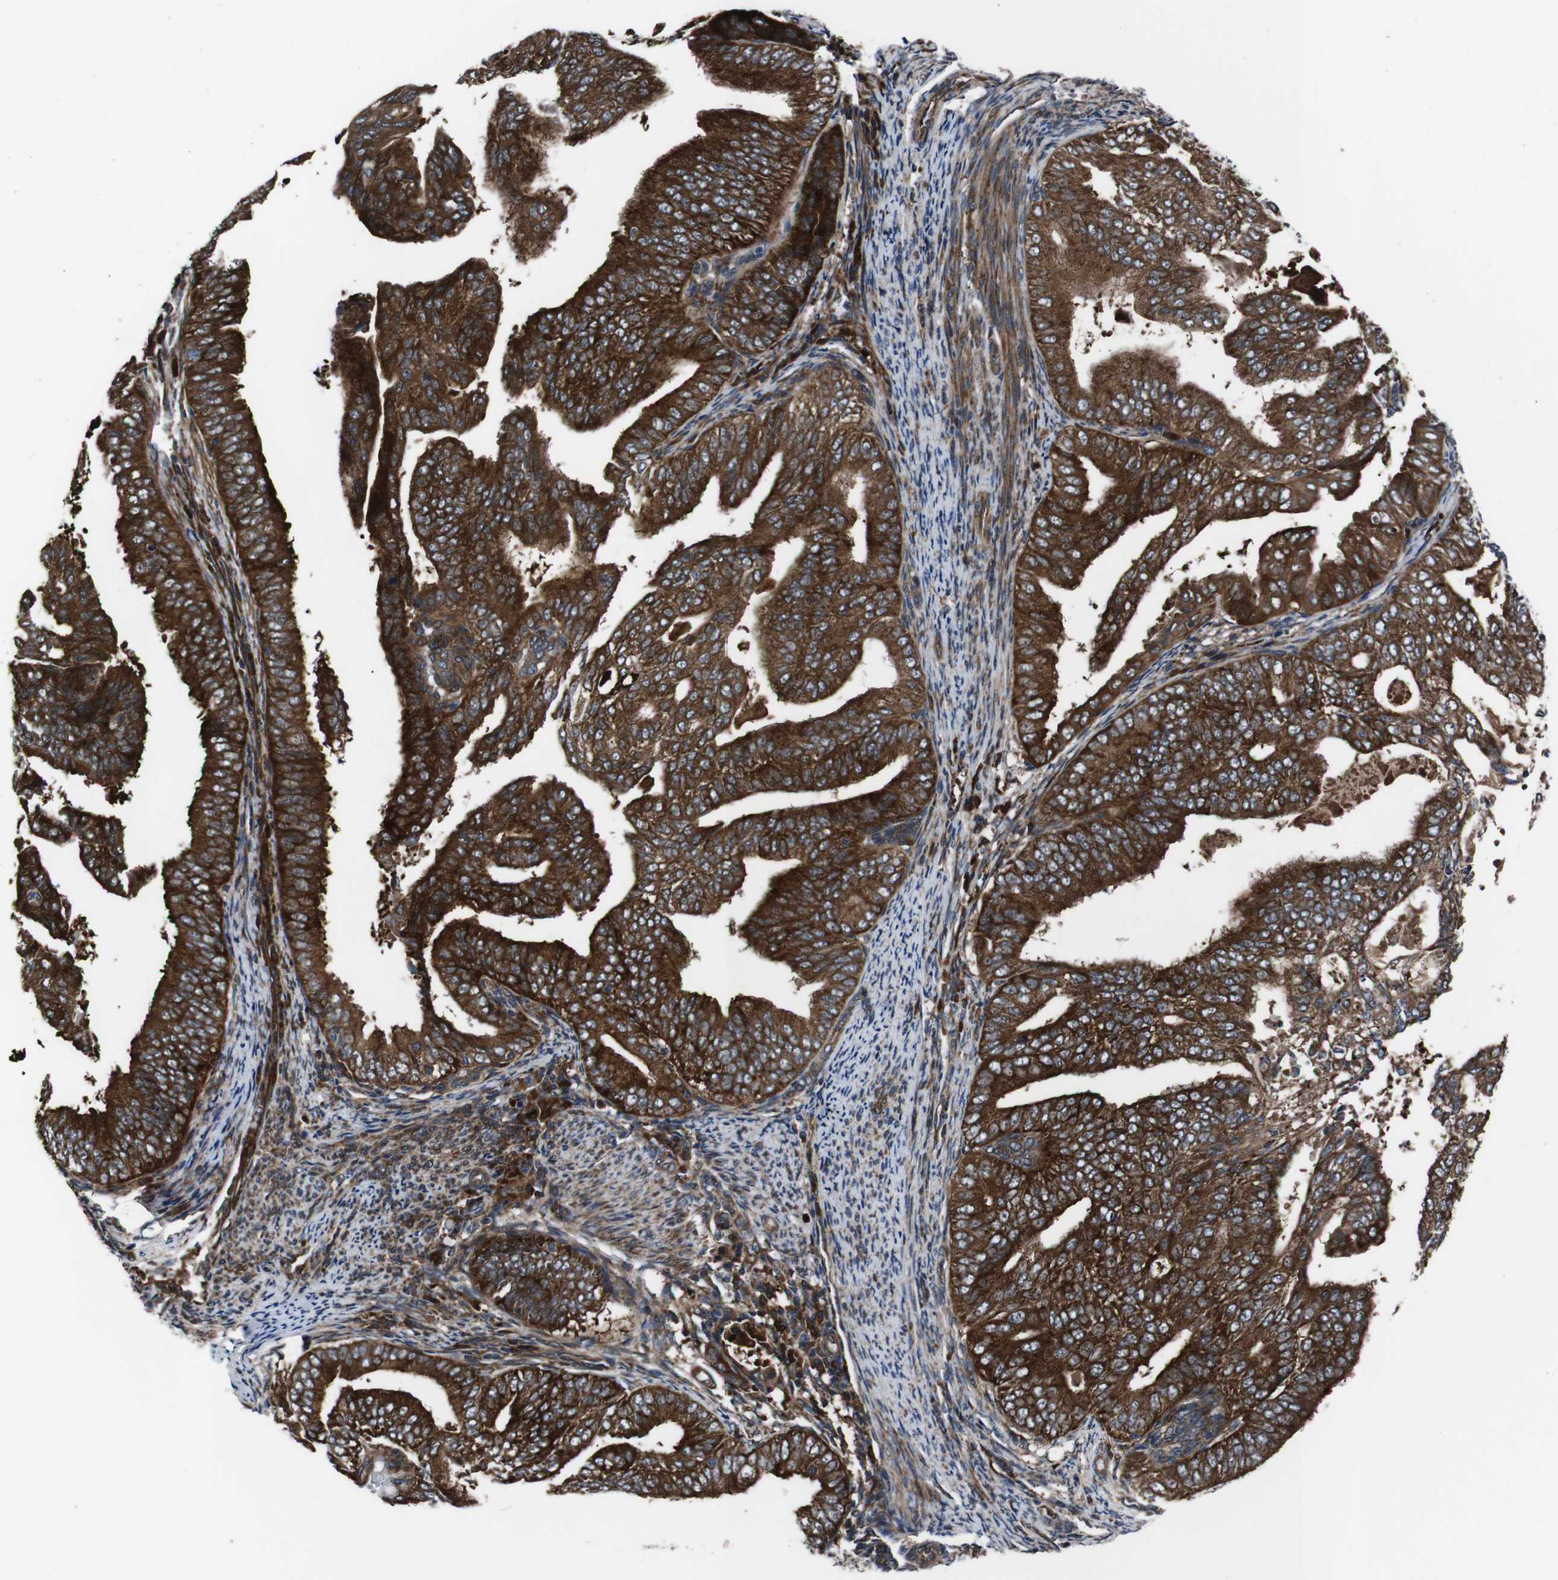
{"staining": {"intensity": "strong", "quantity": ">75%", "location": "cytoplasmic/membranous"}, "tissue": "endometrial cancer", "cell_type": "Tumor cells", "image_type": "cancer", "snomed": [{"axis": "morphology", "description": "Adenocarcinoma, NOS"}, {"axis": "topography", "description": "Endometrium"}], "caption": "Immunohistochemistry (IHC) image of endometrial cancer (adenocarcinoma) stained for a protein (brown), which shows high levels of strong cytoplasmic/membranous positivity in approximately >75% of tumor cells.", "gene": "EIF4A2", "patient": {"sex": "female", "age": 58}}